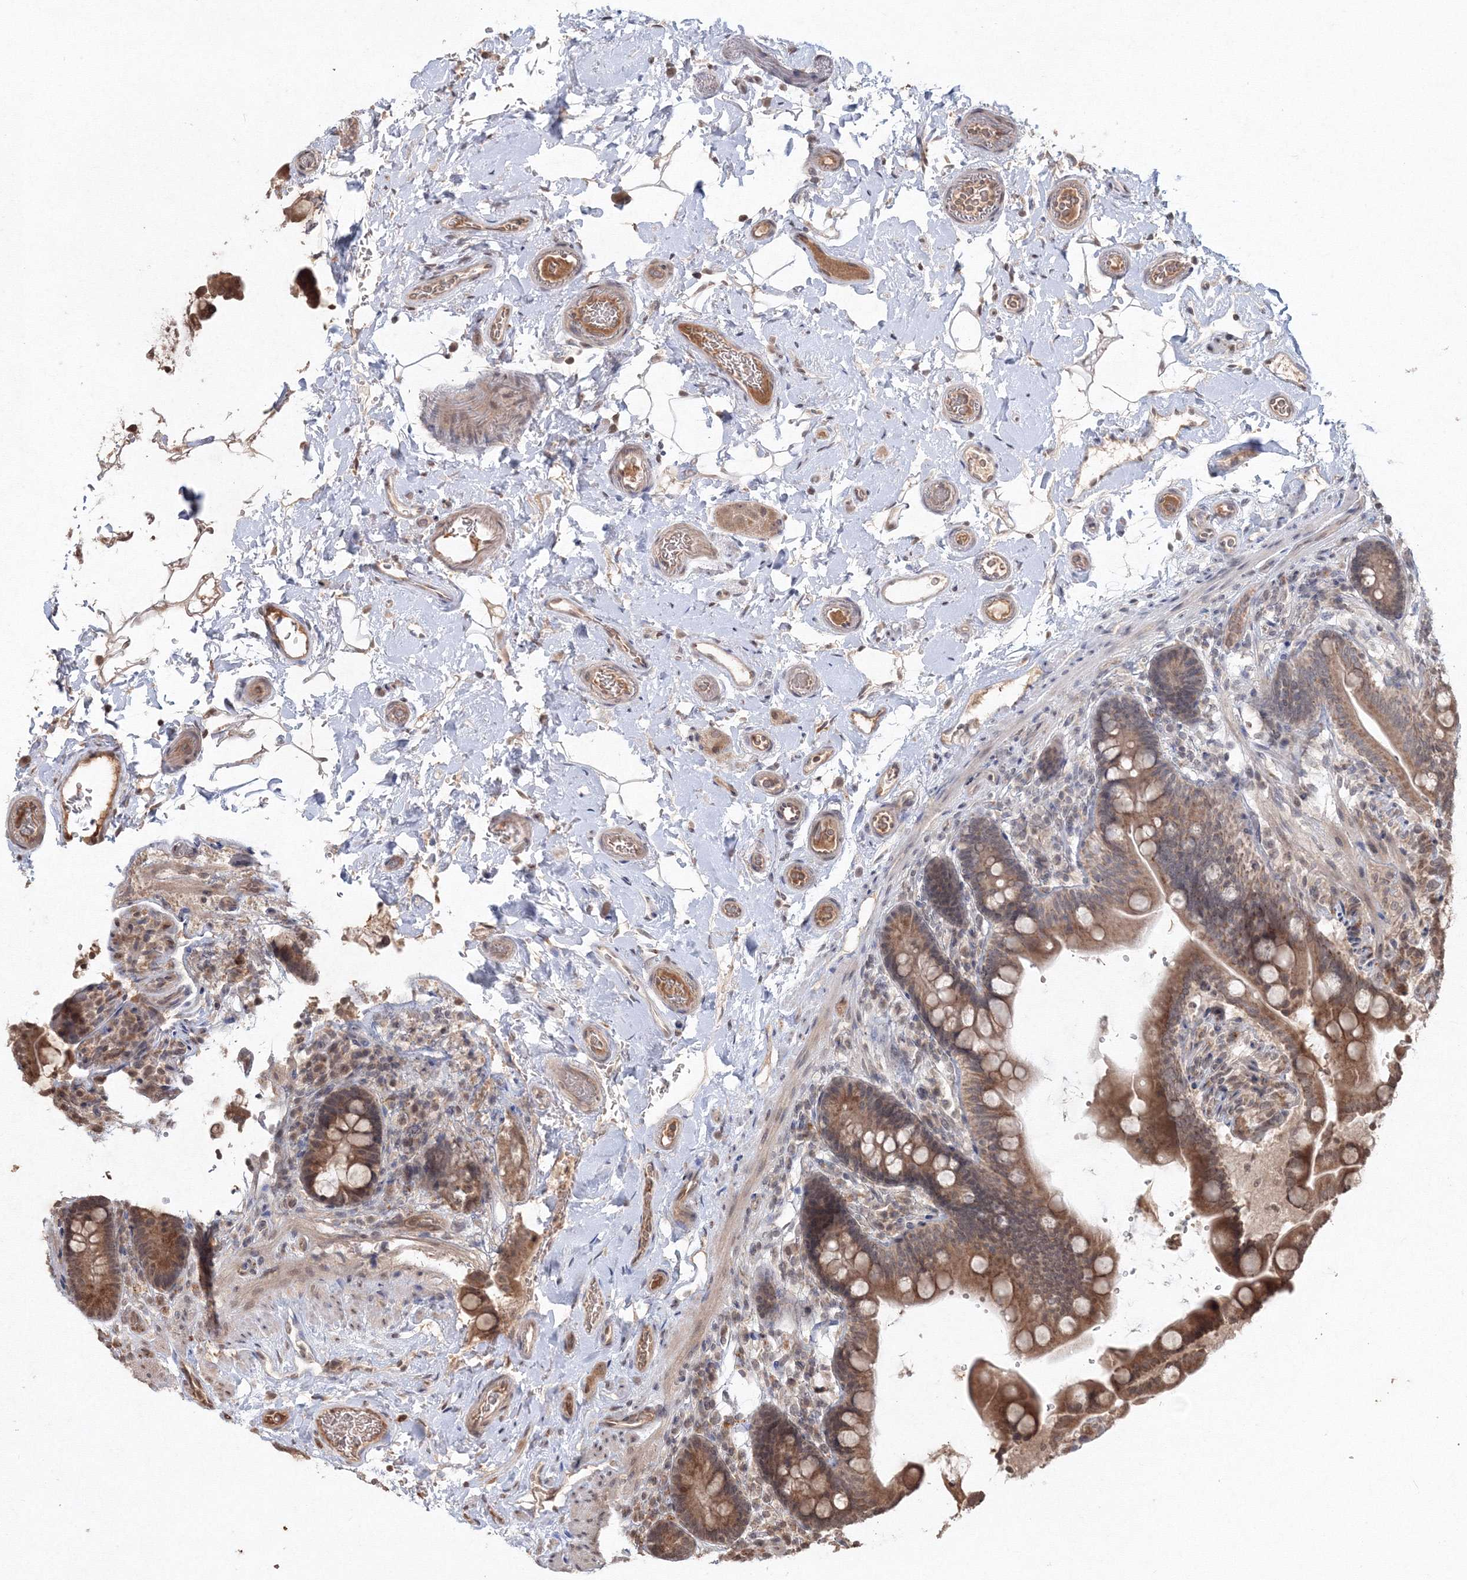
{"staining": {"intensity": "moderate", "quantity": ">75%", "location": "cytoplasmic/membranous,nuclear"}, "tissue": "colon", "cell_type": "Endothelial cells", "image_type": "normal", "snomed": [{"axis": "morphology", "description": "Normal tissue, NOS"}, {"axis": "topography", "description": "Smooth muscle"}, {"axis": "topography", "description": "Colon"}], "caption": "IHC histopathology image of unremarkable colon: colon stained using immunohistochemistry demonstrates medium levels of moderate protein expression localized specifically in the cytoplasmic/membranous,nuclear of endothelial cells, appearing as a cytoplasmic/membranous,nuclear brown color.", "gene": "PEX13", "patient": {"sex": "male", "age": 73}}